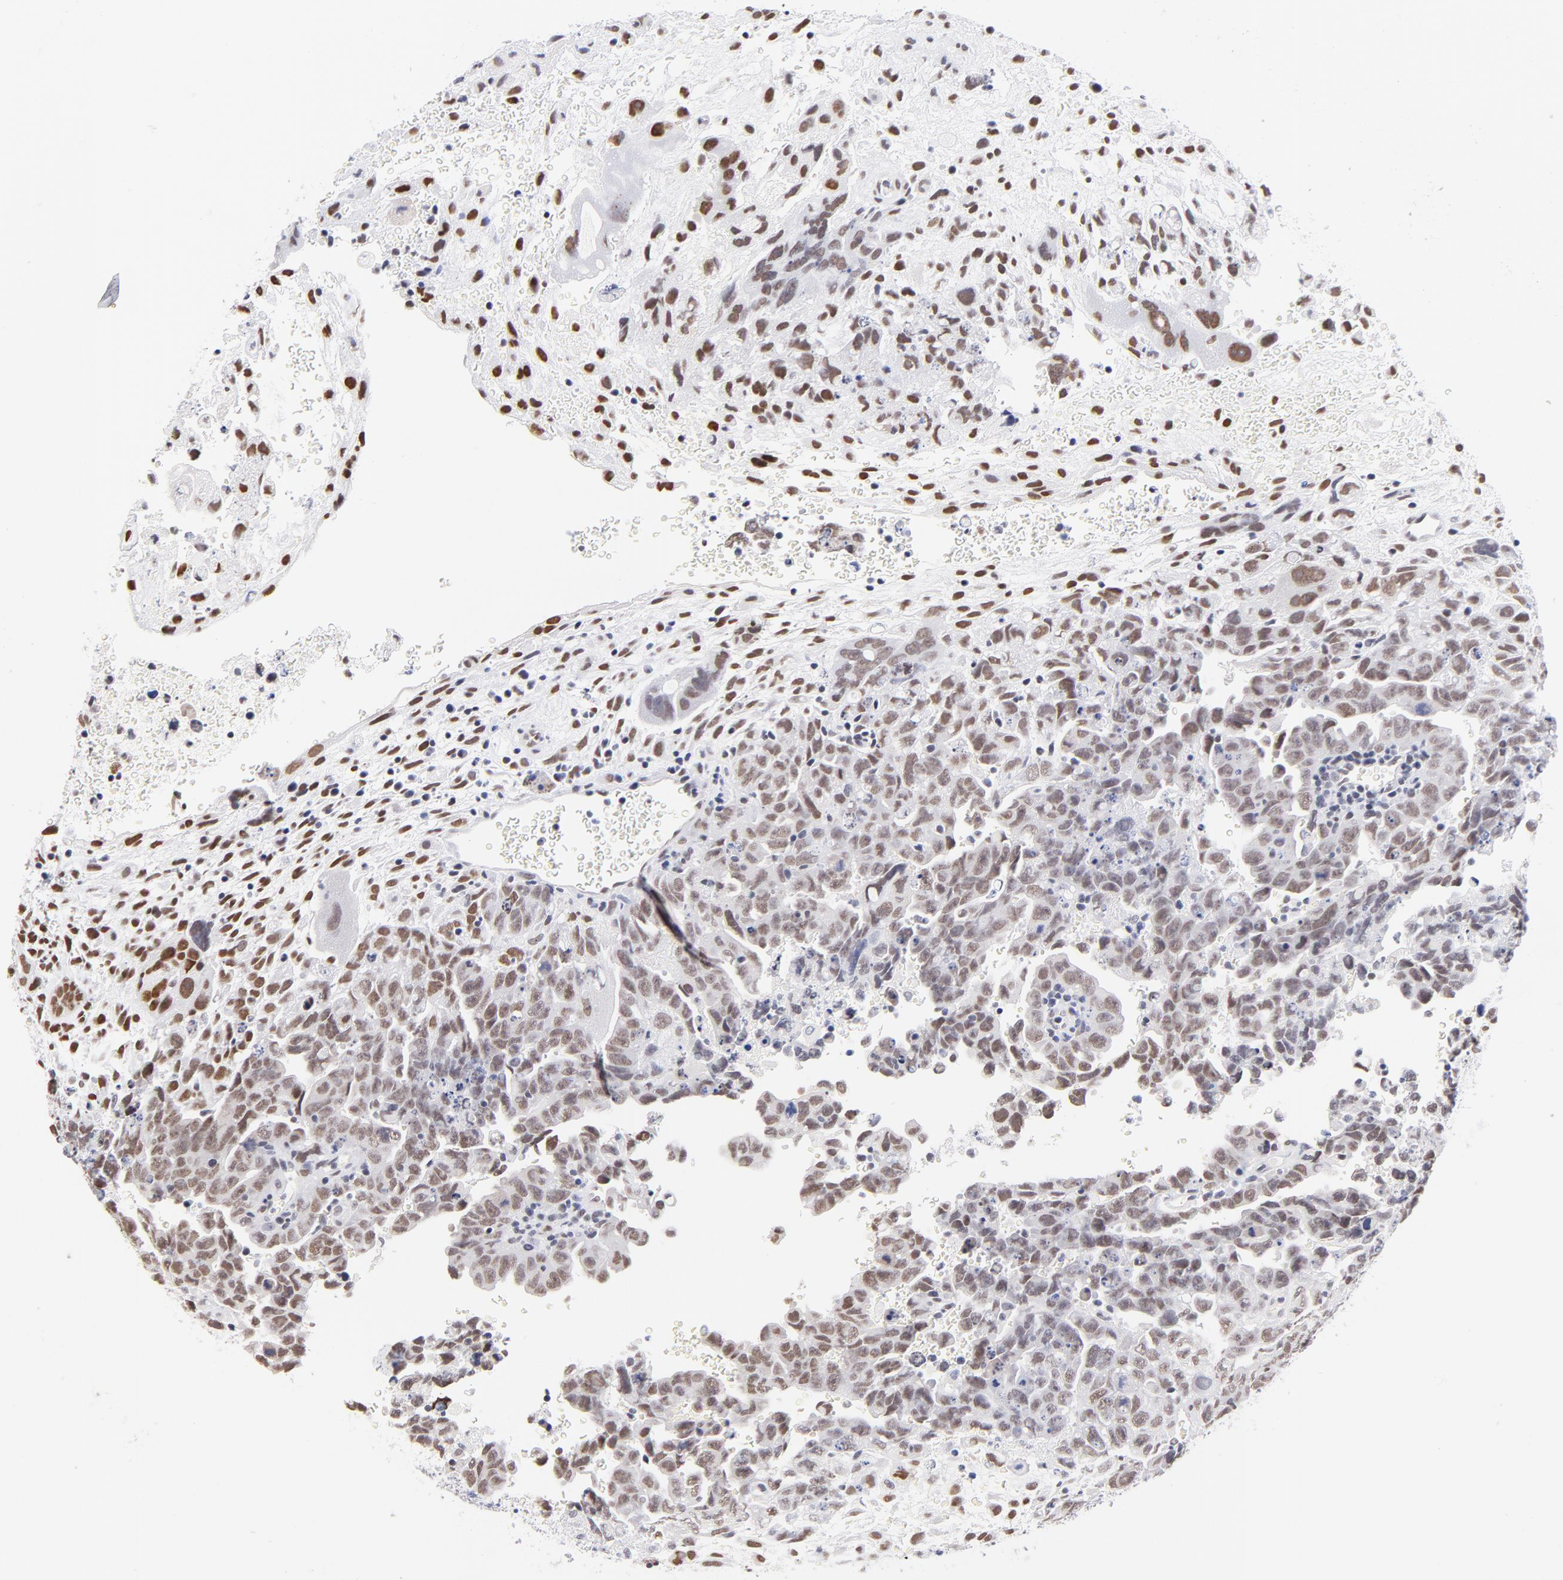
{"staining": {"intensity": "moderate", "quantity": "25%-75%", "location": "nuclear"}, "tissue": "testis cancer", "cell_type": "Tumor cells", "image_type": "cancer", "snomed": [{"axis": "morphology", "description": "Carcinoma, Embryonal, NOS"}, {"axis": "topography", "description": "Testis"}], "caption": "Brown immunohistochemical staining in human testis embryonal carcinoma reveals moderate nuclear positivity in about 25%-75% of tumor cells. (DAB IHC, brown staining for protein, blue staining for nuclei).", "gene": "ZNF74", "patient": {"sex": "male", "age": 28}}